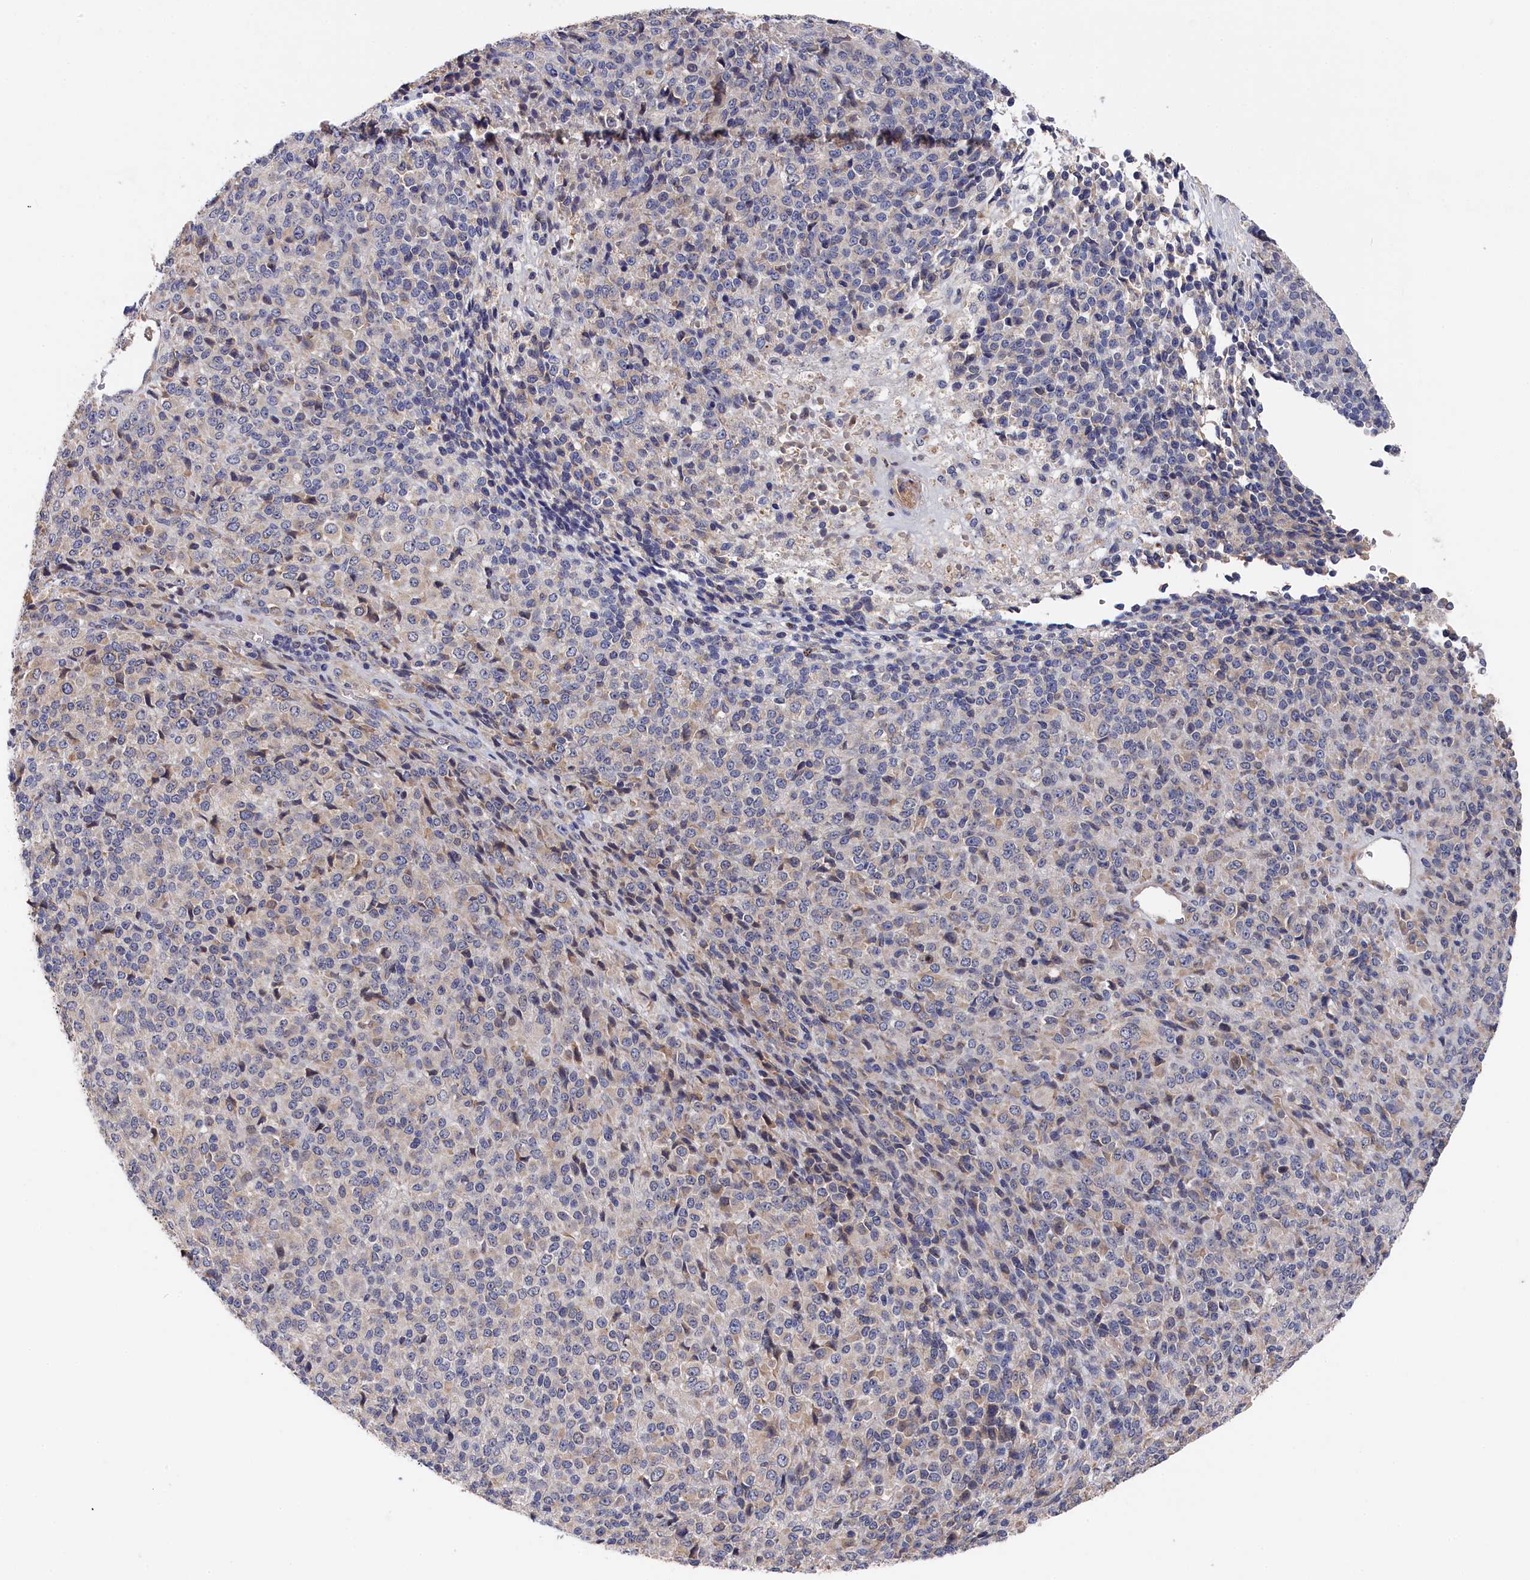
{"staining": {"intensity": "weak", "quantity": "<25%", "location": "cytoplasmic/membranous"}, "tissue": "melanoma", "cell_type": "Tumor cells", "image_type": "cancer", "snomed": [{"axis": "morphology", "description": "Malignant melanoma, Metastatic site"}, {"axis": "topography", "description": "Brain"}], "caption": "Immunohistochemistry histopathology image of human malignant melanoma (metastatic site) stained for a protein (brown), which reveals no positivity in tumor cells.", "gene": "CYB5D2", "patient": {"sex": "female", "age": 56}}